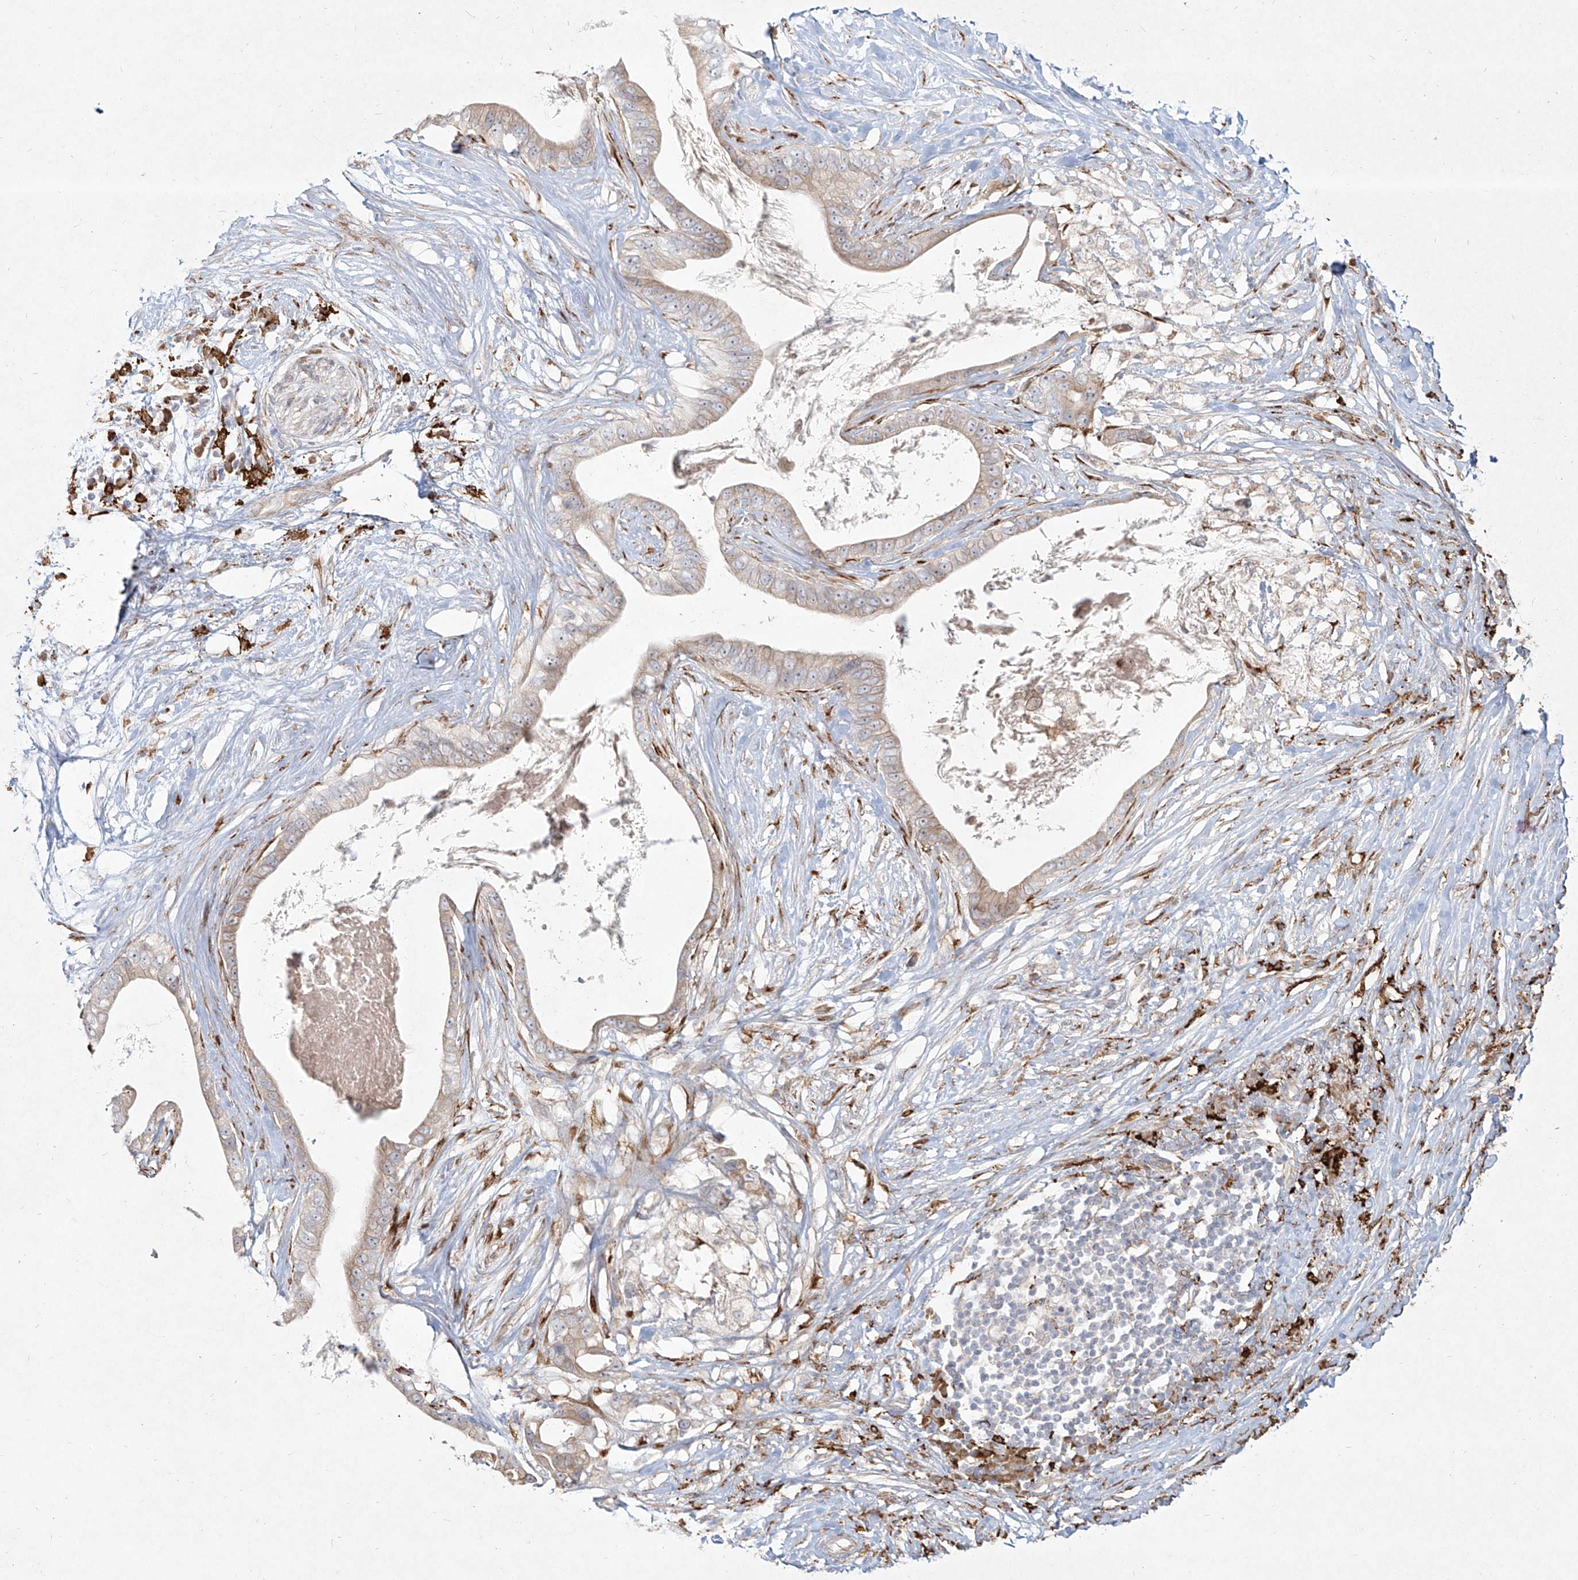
{"staining": {"intensity": "weak", "quantity": "<25%", "location": "cytoplasmic/membranous"}, "tissue": "pancreatic cancer", "cell_type": "Tumor cells", "image_type": "cancer", "snomed": [{"axis": "morphology", "description": "Adenocarcinoma, NOS"}, {"axis": "topography", "description": "Pancreas"}], "caption": "This is an immunohistochemistry micrograph of human pancreatic cancer. There is no expression in tumor cells.", "gene": "CD209", "patient": {"sex": "male", "age": 77}}